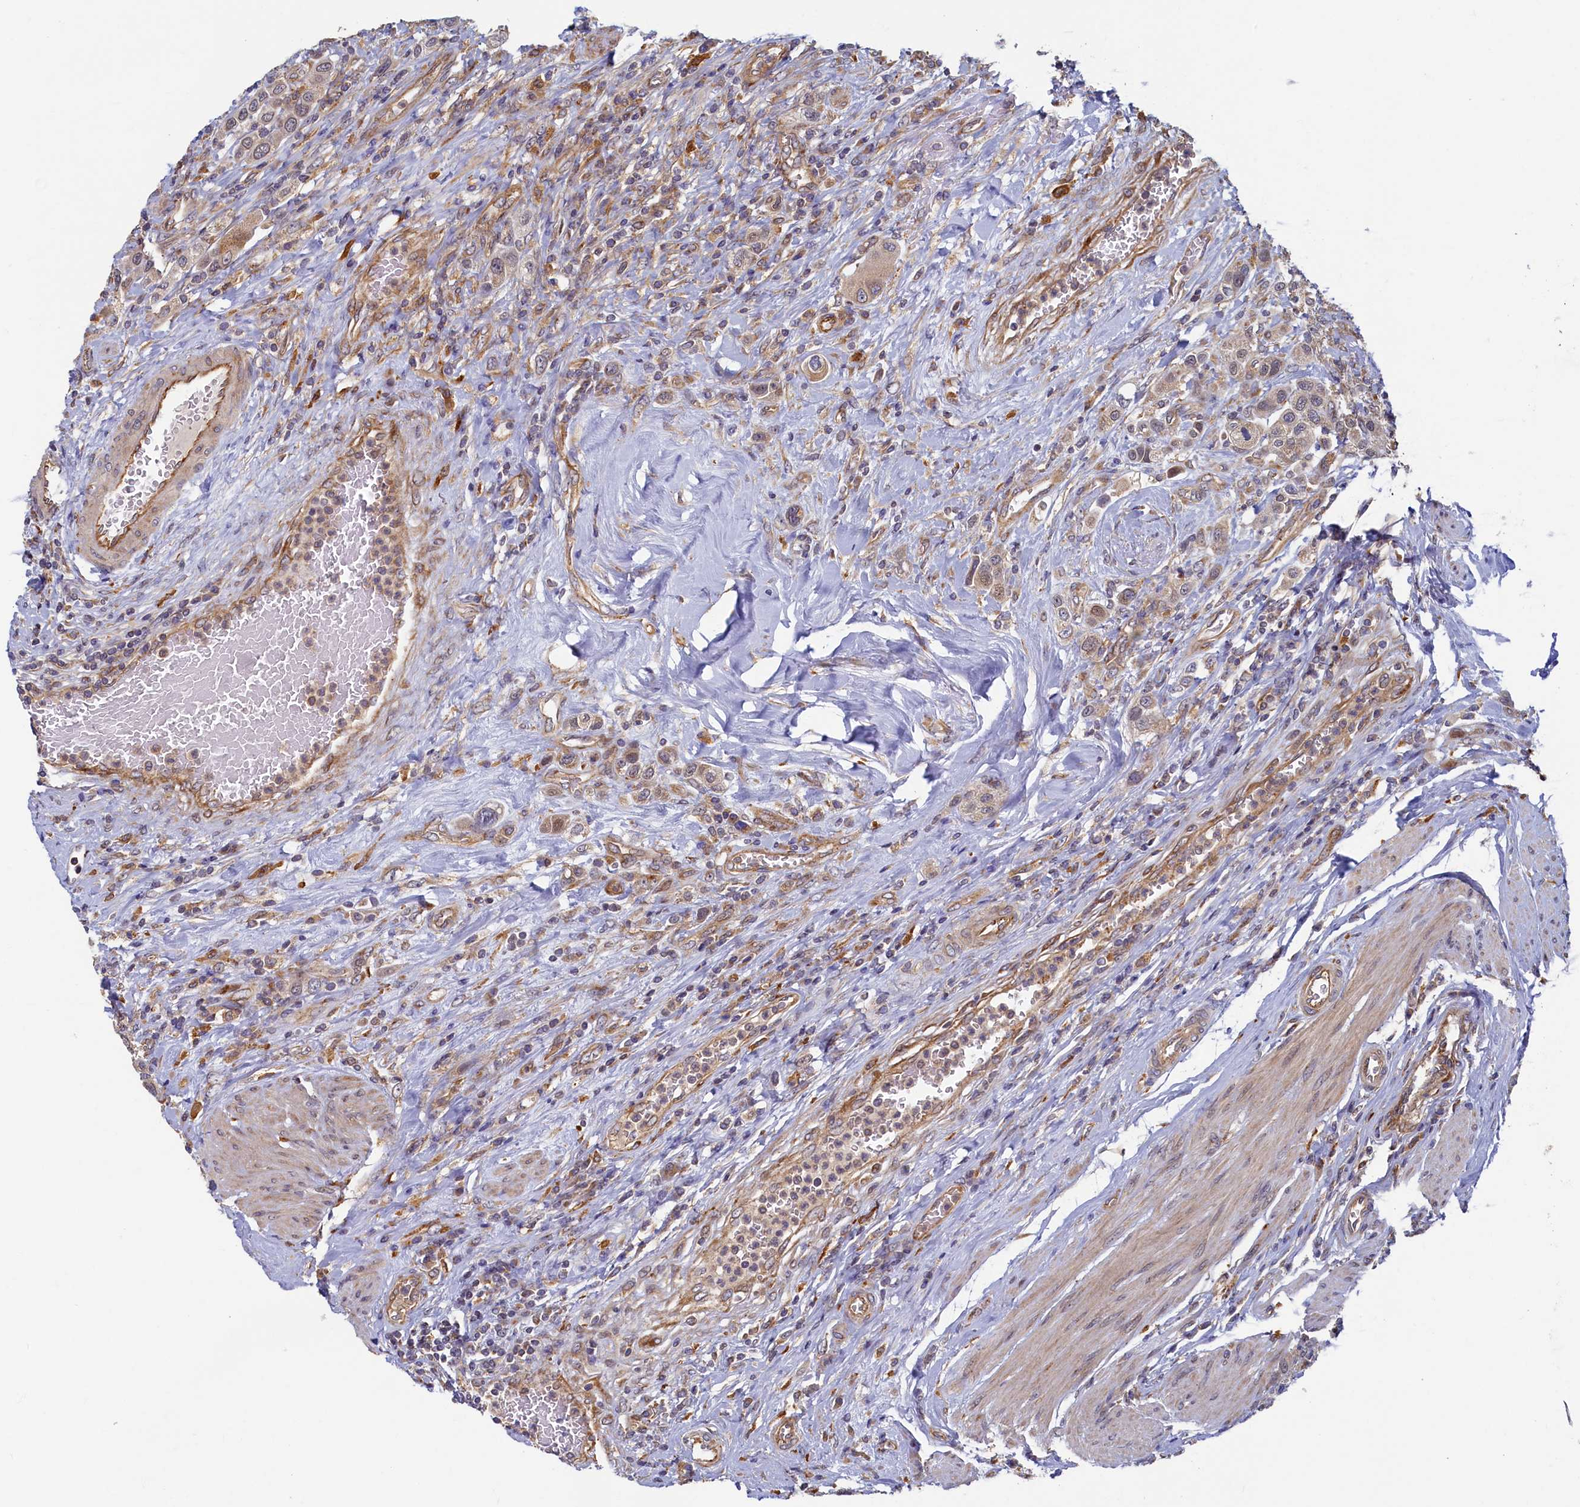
{"staining": {"intensity": "weak", "quantity": "25%-75%", "location": "cytoplasmic/membranous"}, "tissue": "urothelial cancer", "cell_type": "Tumor cells", "image_type": "cancer", "snomed": [{"axis": "morphology", "description": "Urothelial carcinoma, High grade"}, {"axis": "topography", "description": "Urinary bladder"}], "caption": "This histopathology image displays urothelial cancer stained with immunohistochemistry to label a protein in brown. The cytoplasmic/membranous of tumor cells show weak positivity for the protein. Nuclei are counter-stained blue.", "gene": "STX12", "patient": {"sex": "male", "age": 50}}